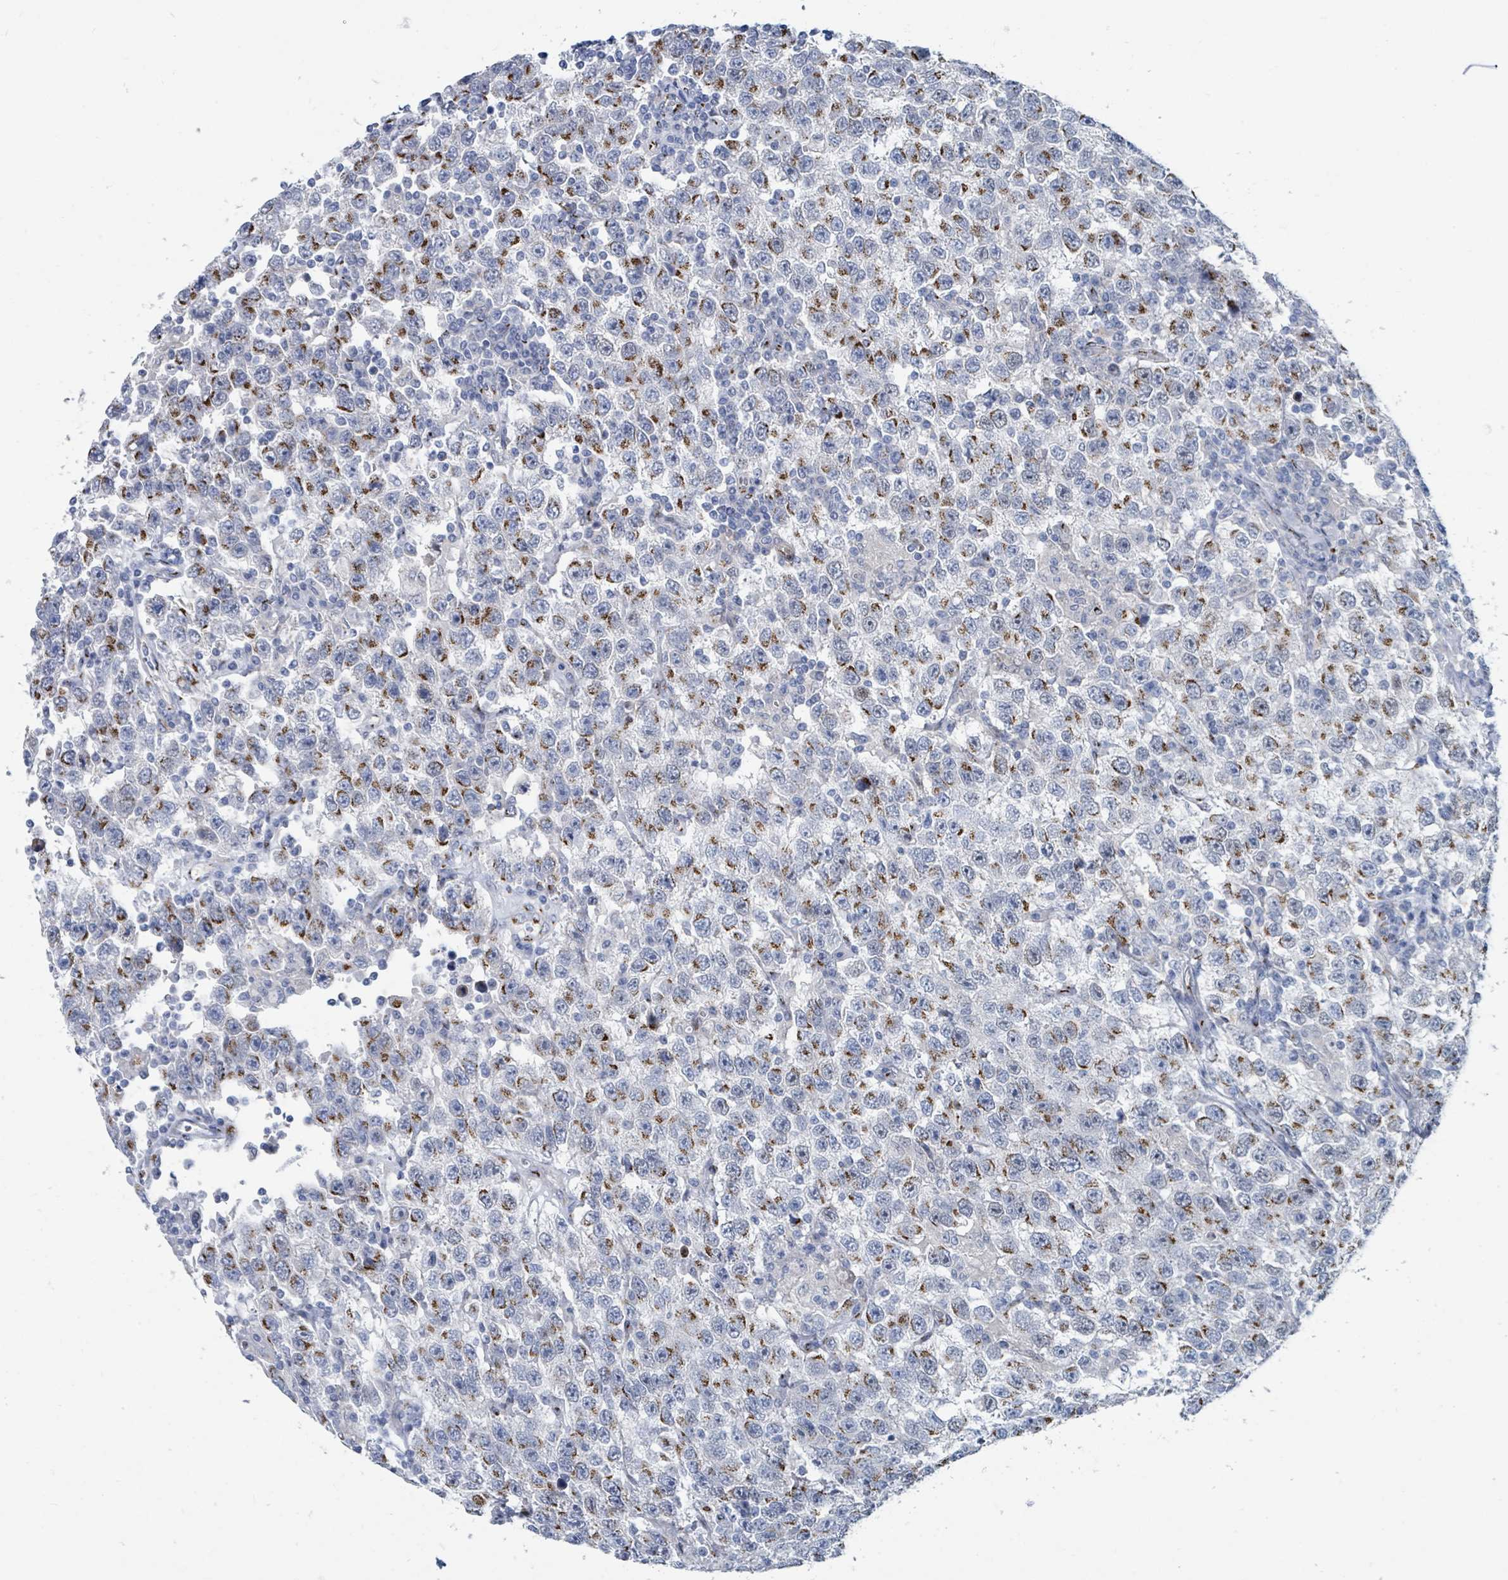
{"staining": {"intensity": "moderate", "quantity": "25%-75%", "location": "cytoplasmic/membranous"}, "tissue": "testis cancer", "cell_type": "Tumor cells", "image_type": "cancer", "snomed": [{"axis": "morphology", "description": "Seminoma, NOS"}, {"axis": "topography", "description": "Testis"}], "caption": "IHC staining of testis seminoma, which shows medium levels of moderate cytoplasmic/membranous staining in about 25%-75% of tumor cells indicating moderate cytoplasmic/membranous protein positivity. The staining was performed using DAB (3,3'-diaminobenzidine) (brown) for protein detection and nuclei were counterstained in hematoxylin (blue).", "gene": "DCAF5", "patient": {"sex": "male", "age": 41}}